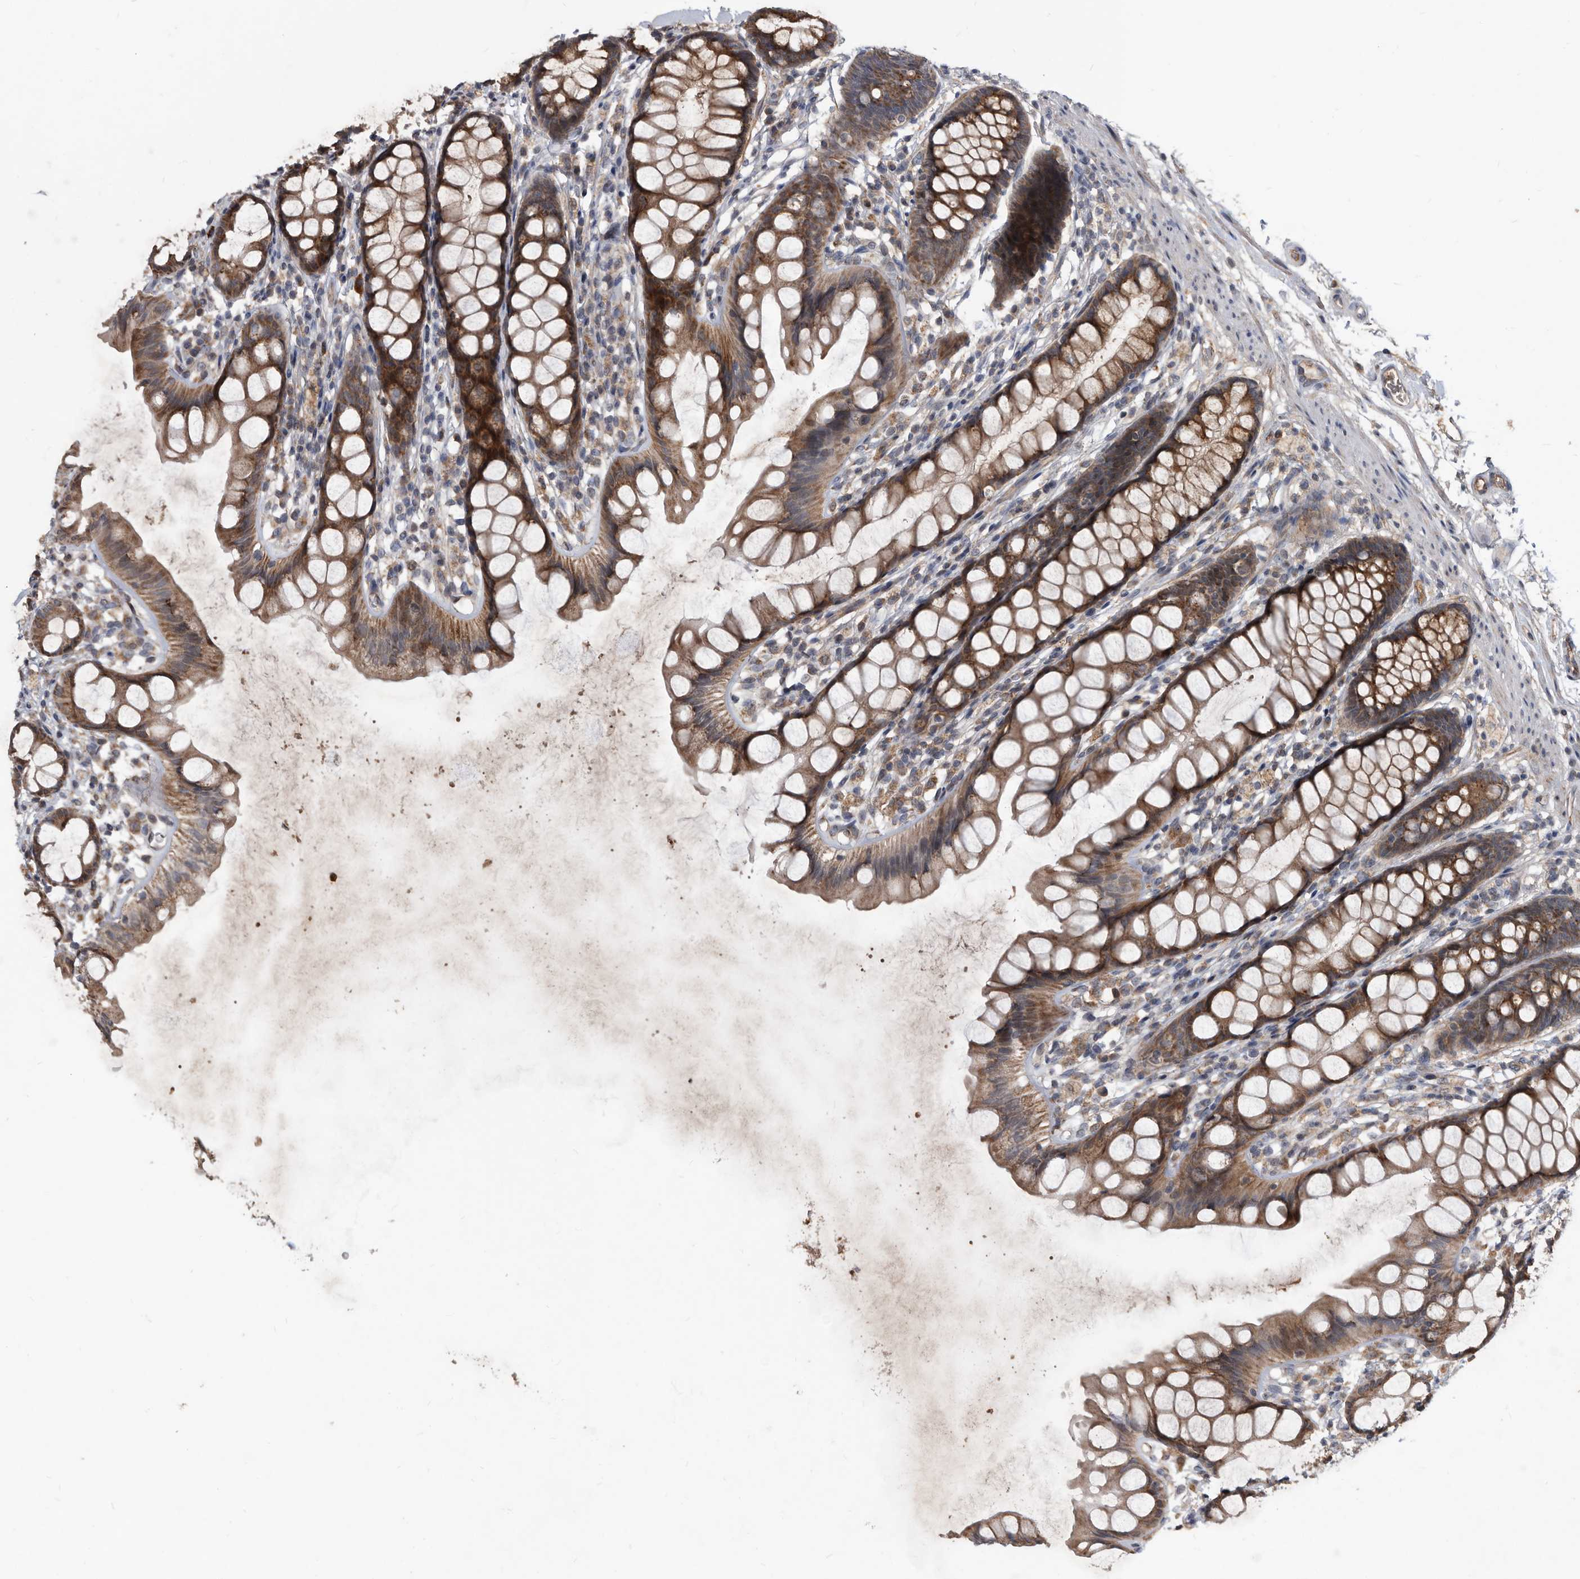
{"staining": {"intensity": "moderate", "quantity": ">75%", "location": "cytoplasmic/membranous"}, "tissue": "rectum", "cell_type": "Glandular cells", "image_type": "normal", "snomed": [{"axis": "morphology", "description": "Normal tissue, NOS"}, {"axis": "topography", "description": "Rectum"}], "caption": "Rectum stained with DAB IHC exhibits medium levels of moderate cytoplasmic/membranous expression in approximately >75% of glandular cells.", "gene": "PI15", "patient": {"sex": "female", "age": 65}}